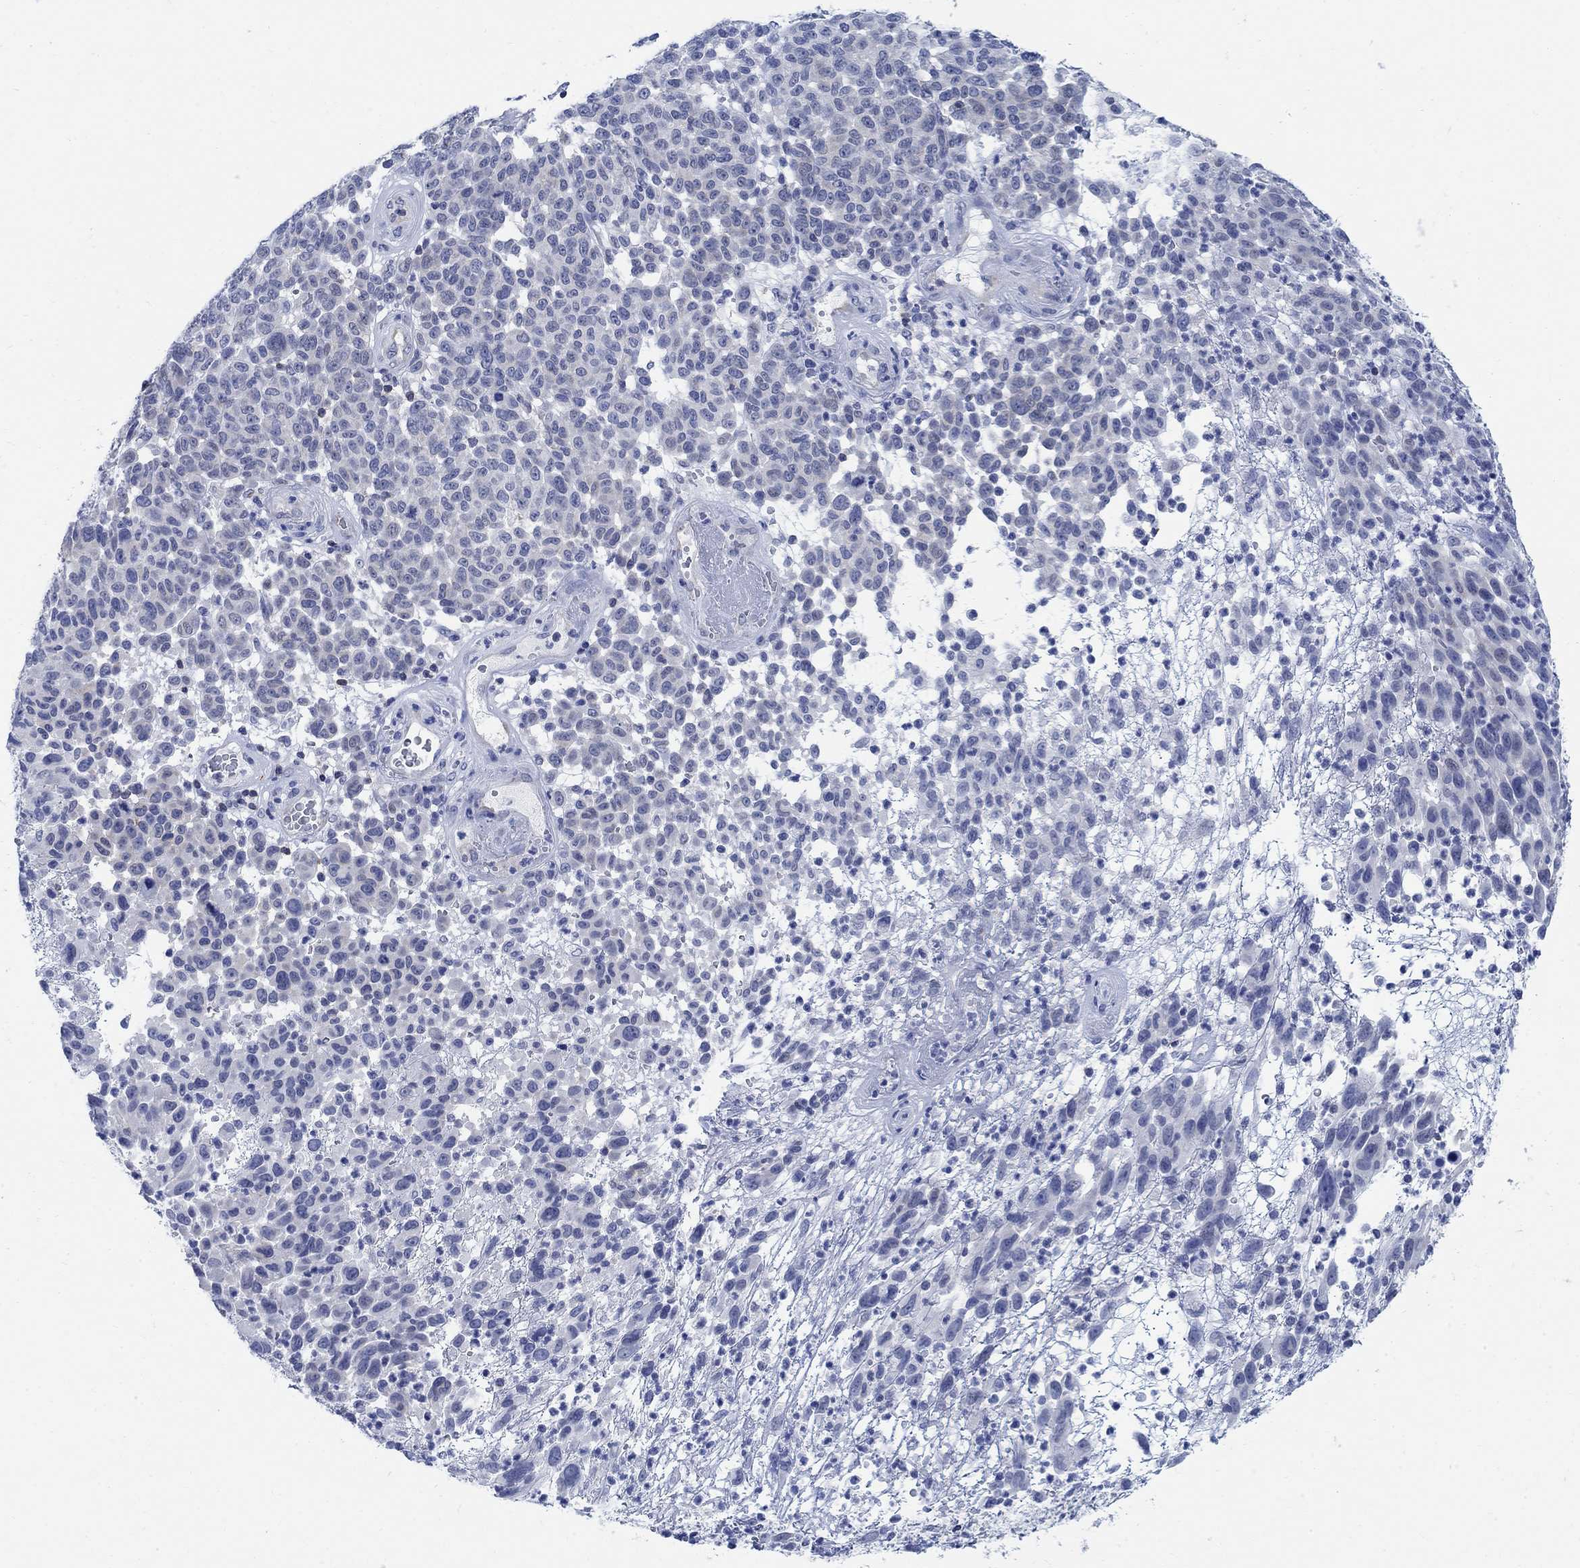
{"staining": {"intensity": "negative", "quantity": "none", "location": "none"}, "tissue": "melanoma", "cell_type": "Tumor cells", "image_type": "cancer", "snomed": [{"axis": "morphology", "description": "Malignant melanoma, NOS"}, {"axis": "topography", "description": "Skin"}], "caption": "Malignant melanoma stained for a protein using IHC demonstrates no staining tumor cells.", "gene": "PHF21B", "patient": {"sex": "male", "age": 59}}